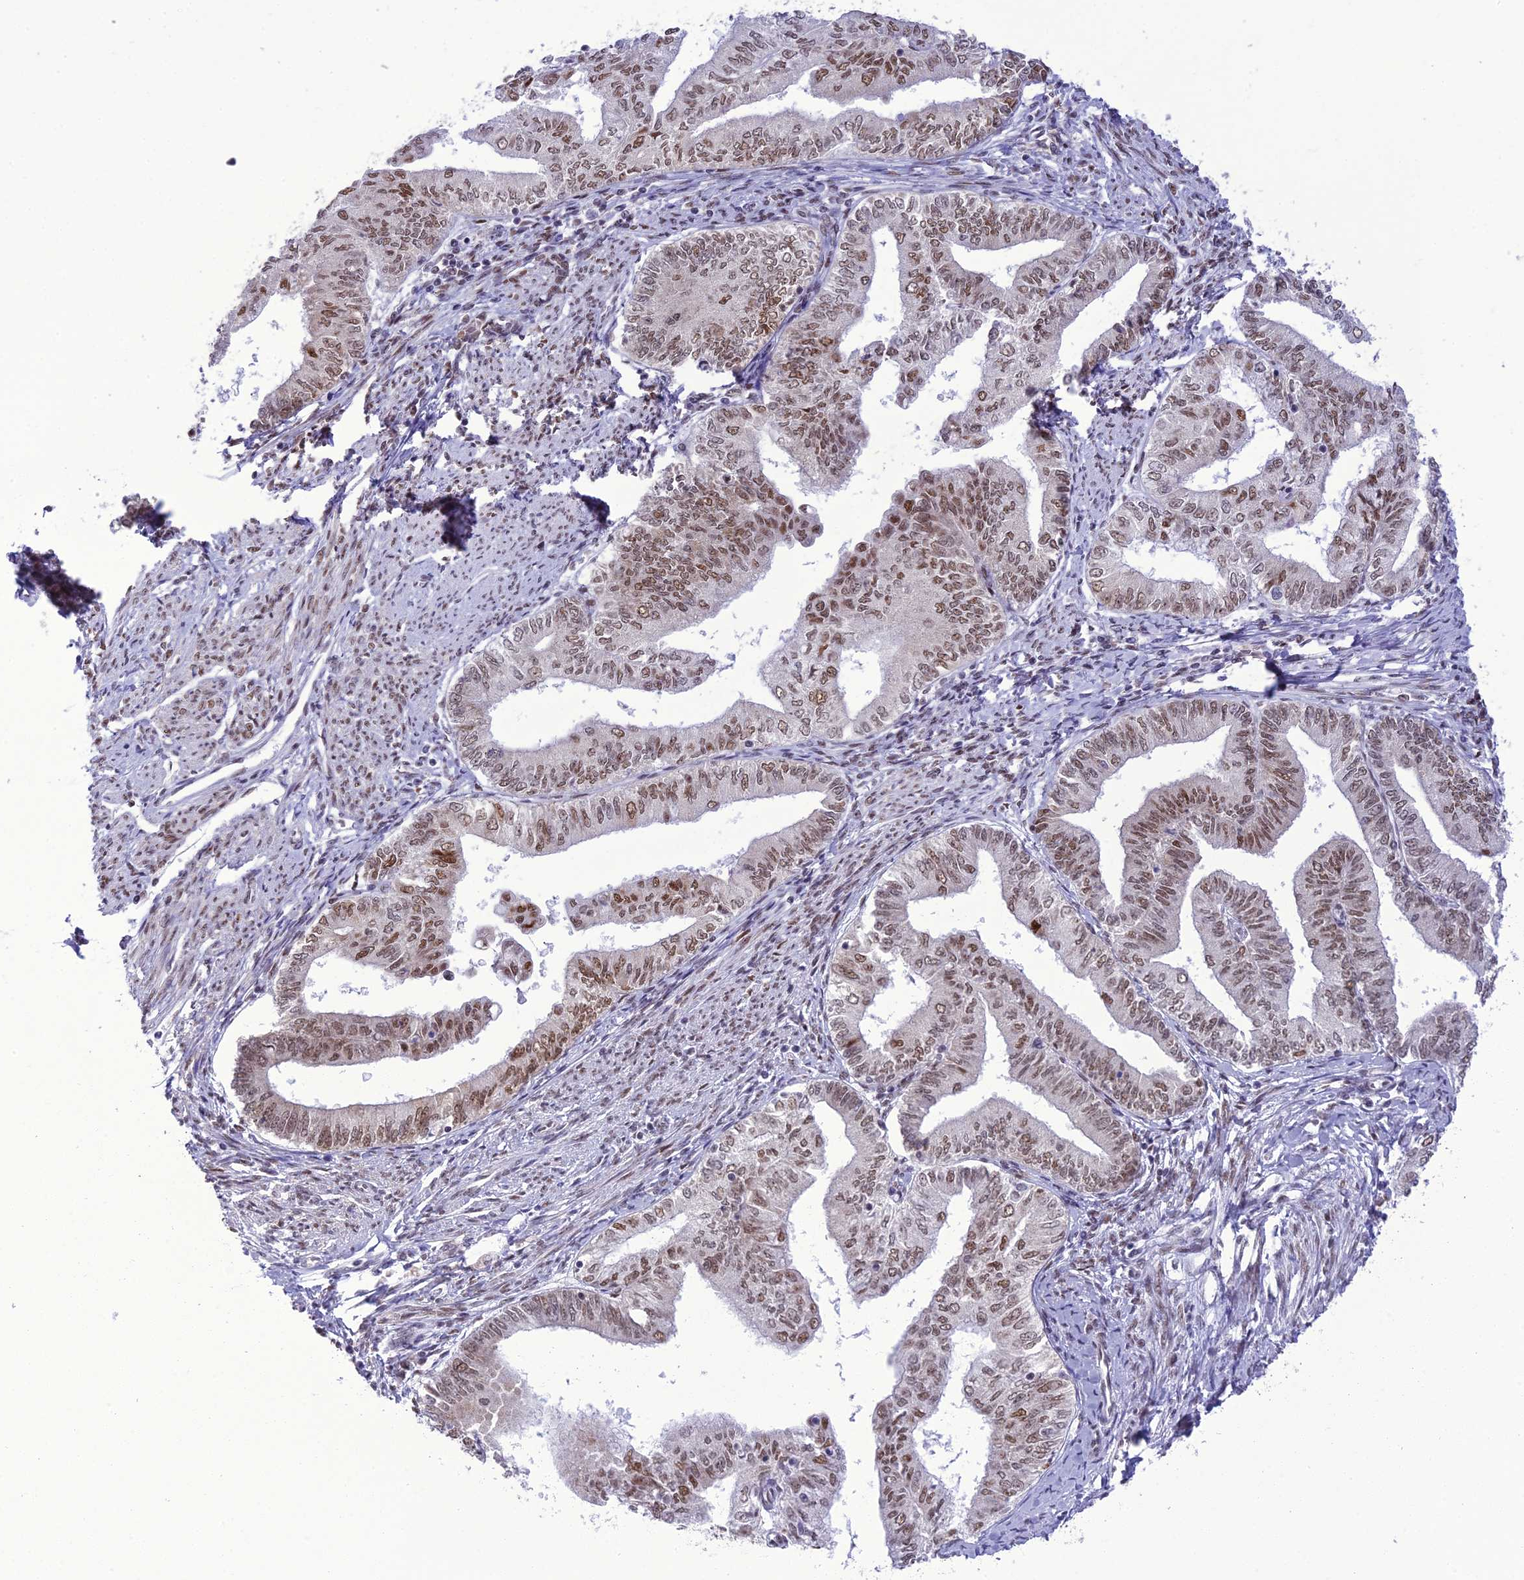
{"staining": {"intensity": "moderate", "quantity": ">75%", "location": "nuclear"}, "tissue": "endometrial cancer", "cell_type": "Tumor cells", "image_type": "cancer", "snomed": [{"axis": "morphology", "description": "Adenocarcinoma, NOS"}, {"axis": "topography", "description": "Endometrium"}], "caption": "This image exhibits adenocarcinoma (endometrial) stained with immunohistochemistry (IHC) to label a protein in brown. The nuclear of tumor cells show moderate positivity for the protein. Nuclei are counter-stained blue.", "gene": "DDX1", "patient": {"sex": "female", "age": 66}}